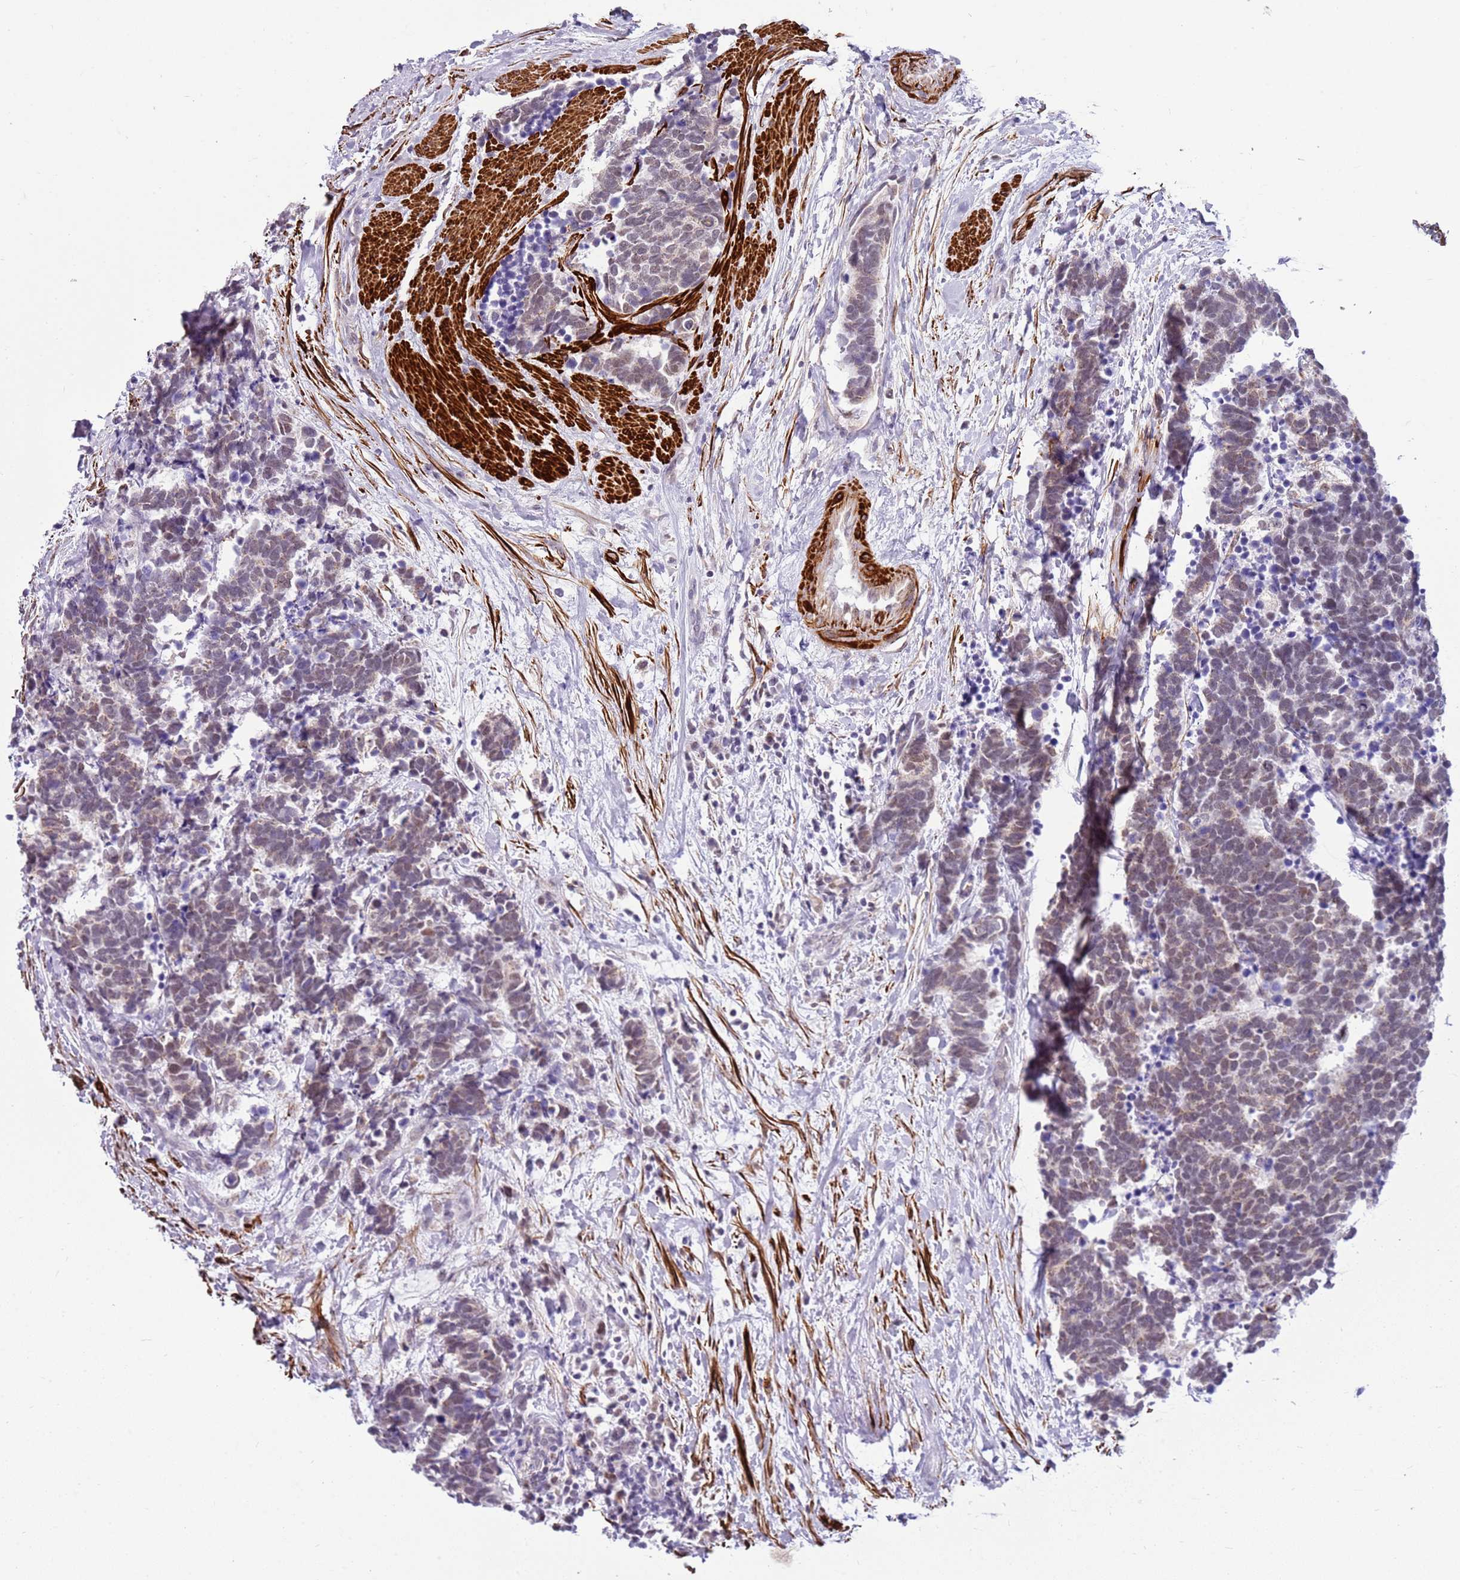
{"staining": {"intensity": "weak", "quantity": "<25%", "location": "cytoplasmic/membranous,nuclear"}, "tissue": "carcinoid", "cell_type": "Tumor cells", "image_type": "cancer", "snomed": [{"axis": "morphology", "description": "Carcinoma, NOS"}, {"axis": "morphology", "description": "Carcinoid, malignant, NOS"}, {"axis": "topography", "description": "Prostate"}], "caption": "This is an immunohistochemistry (IHC) photomicrograph of carcinoid. There is no staining in tumor cells.", "gene": "SMIM4", "patient": {"sex": "male", "age": 57}}